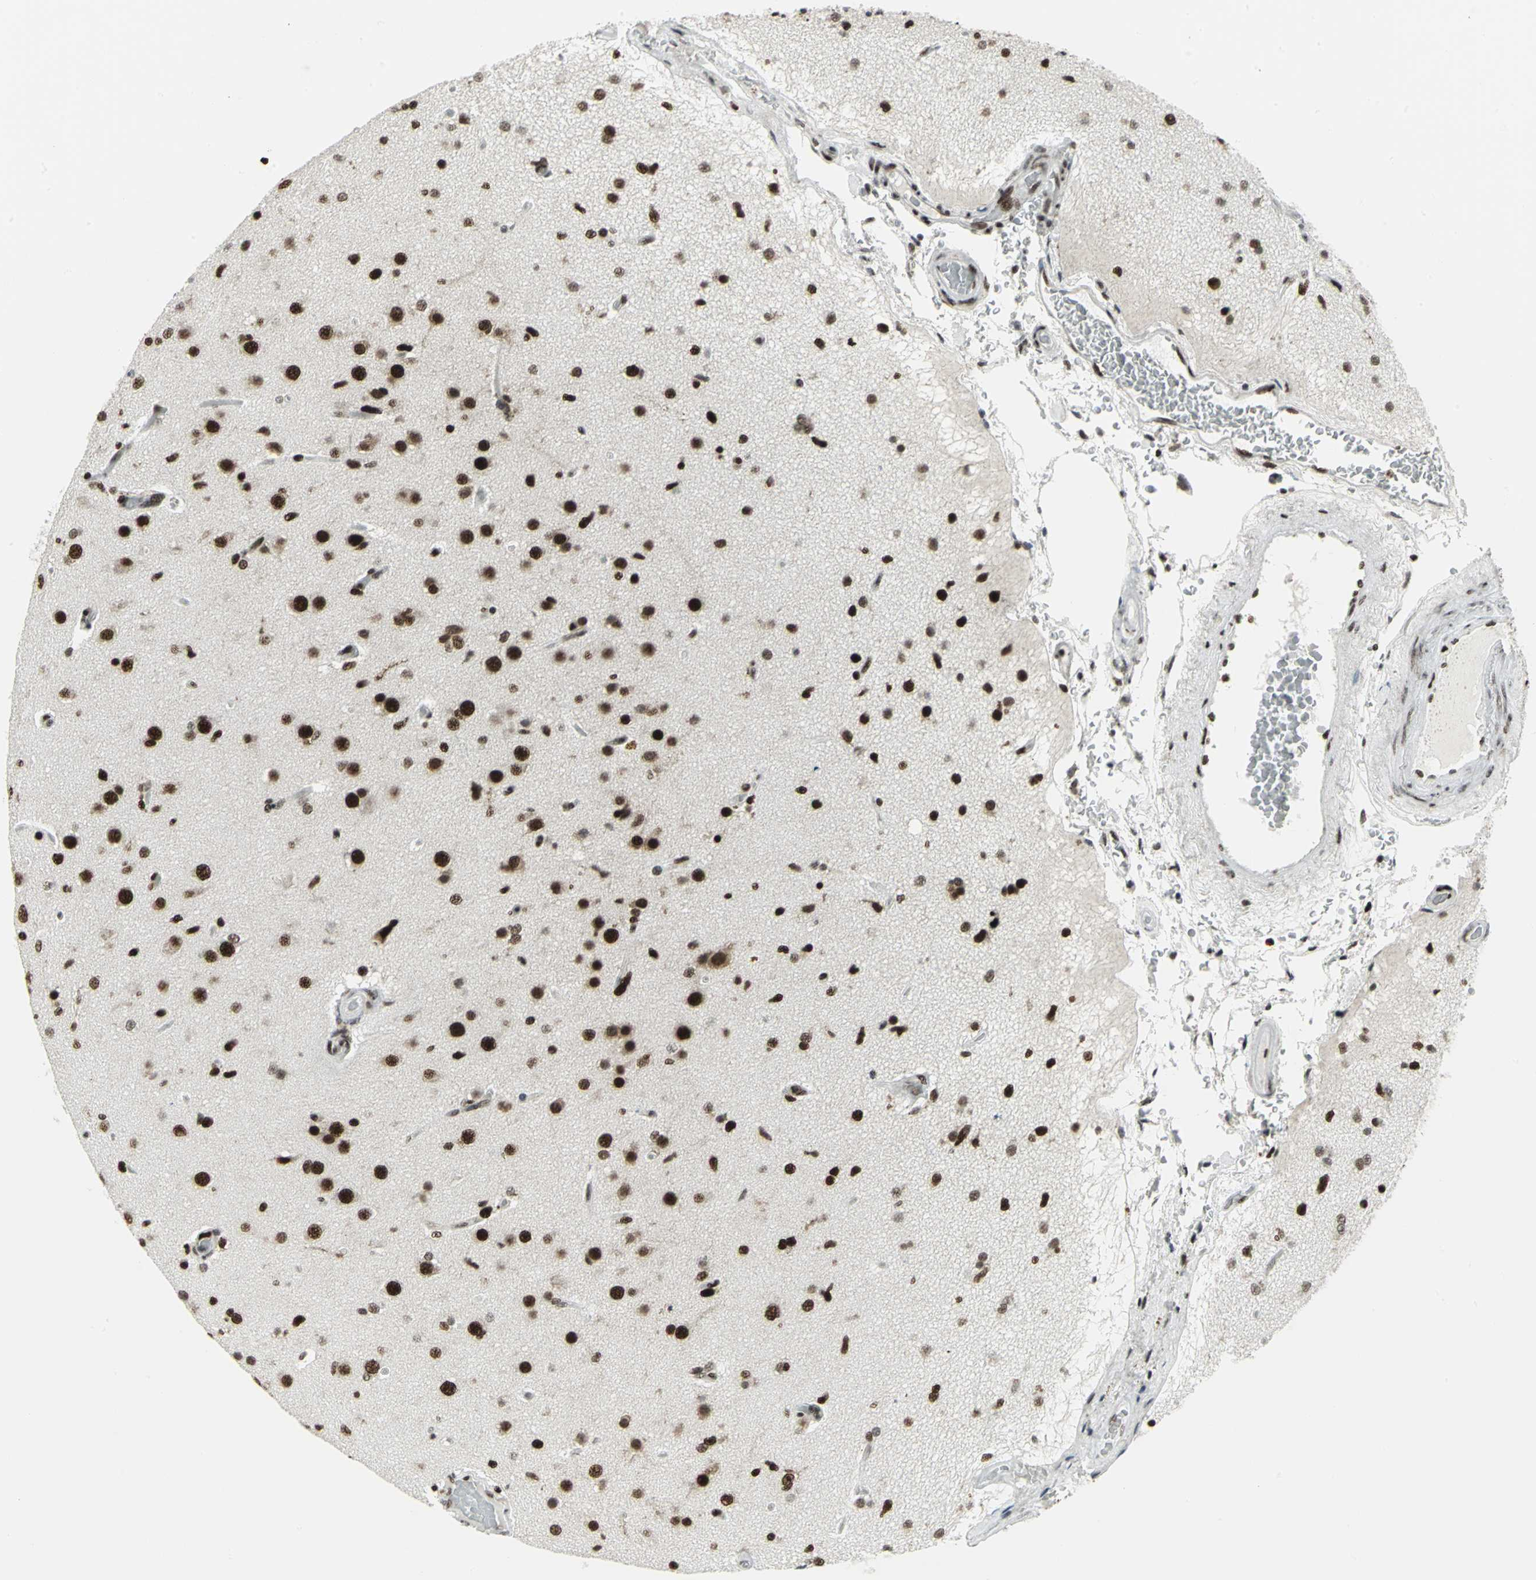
{"staining": {"intensity": "strong", "quantity": ">75%", "location": "nuclear"}, "tissue": "glioma", "cell_type": "Tumor cells", "image_type": "cancer", "snomed": [{"axis": "morphology", "description": "Glioma, malignant, High grade"}, {"axis": "topography", "description": "Brain"}], "caption": "Strong nuclear positivity for a protein is identified in about >75% of tumor cells of glioma using immunohistochemistry (IHC).", "gene": "SMARCA4", "patient": {"sex": "male", "age": 33}}